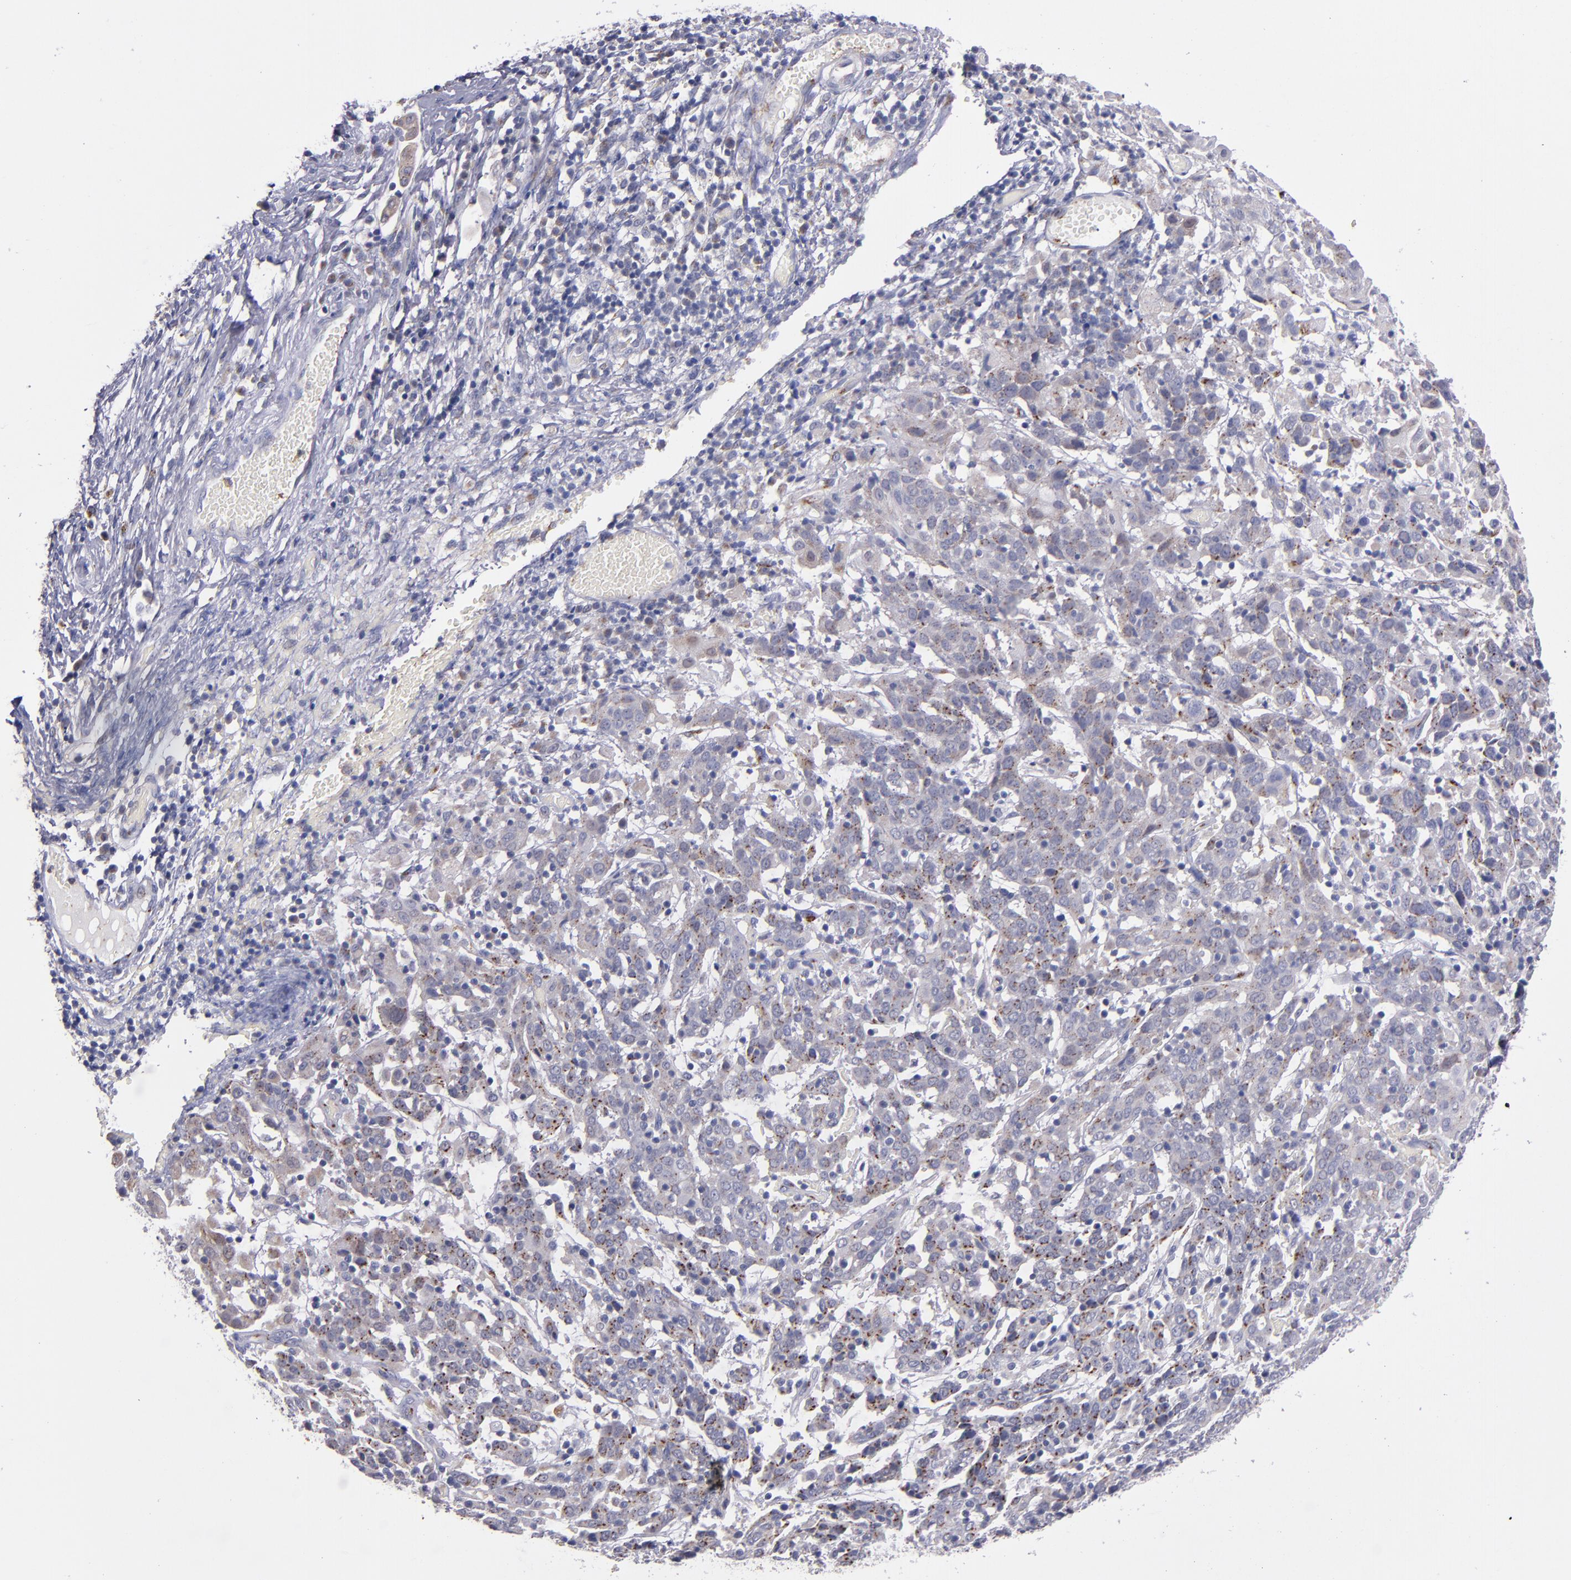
{"staining": {"intensity": "strong", "quantity": ">75%", "location": "cytoplasmic/membranous"}, "tissue": "cervical cancer", "cell_type": "Tumor cells", "image_type": "cancer", "snomed": [{"axis": "morphology", "description": "Normal tissue, NOS"}, {"axis": "morphology", "description": "Squamous cell carcinoma, NOS"}, {"axis": "topography", "description": "Cervix"}], "caption": "Protein expression analysis of human cervical cancer reveals strong cytoplasmic/membranous expression in about >75% of tumor cells.", "gene": "RAB41", "patient": {"sex": "female", "age": 67}}